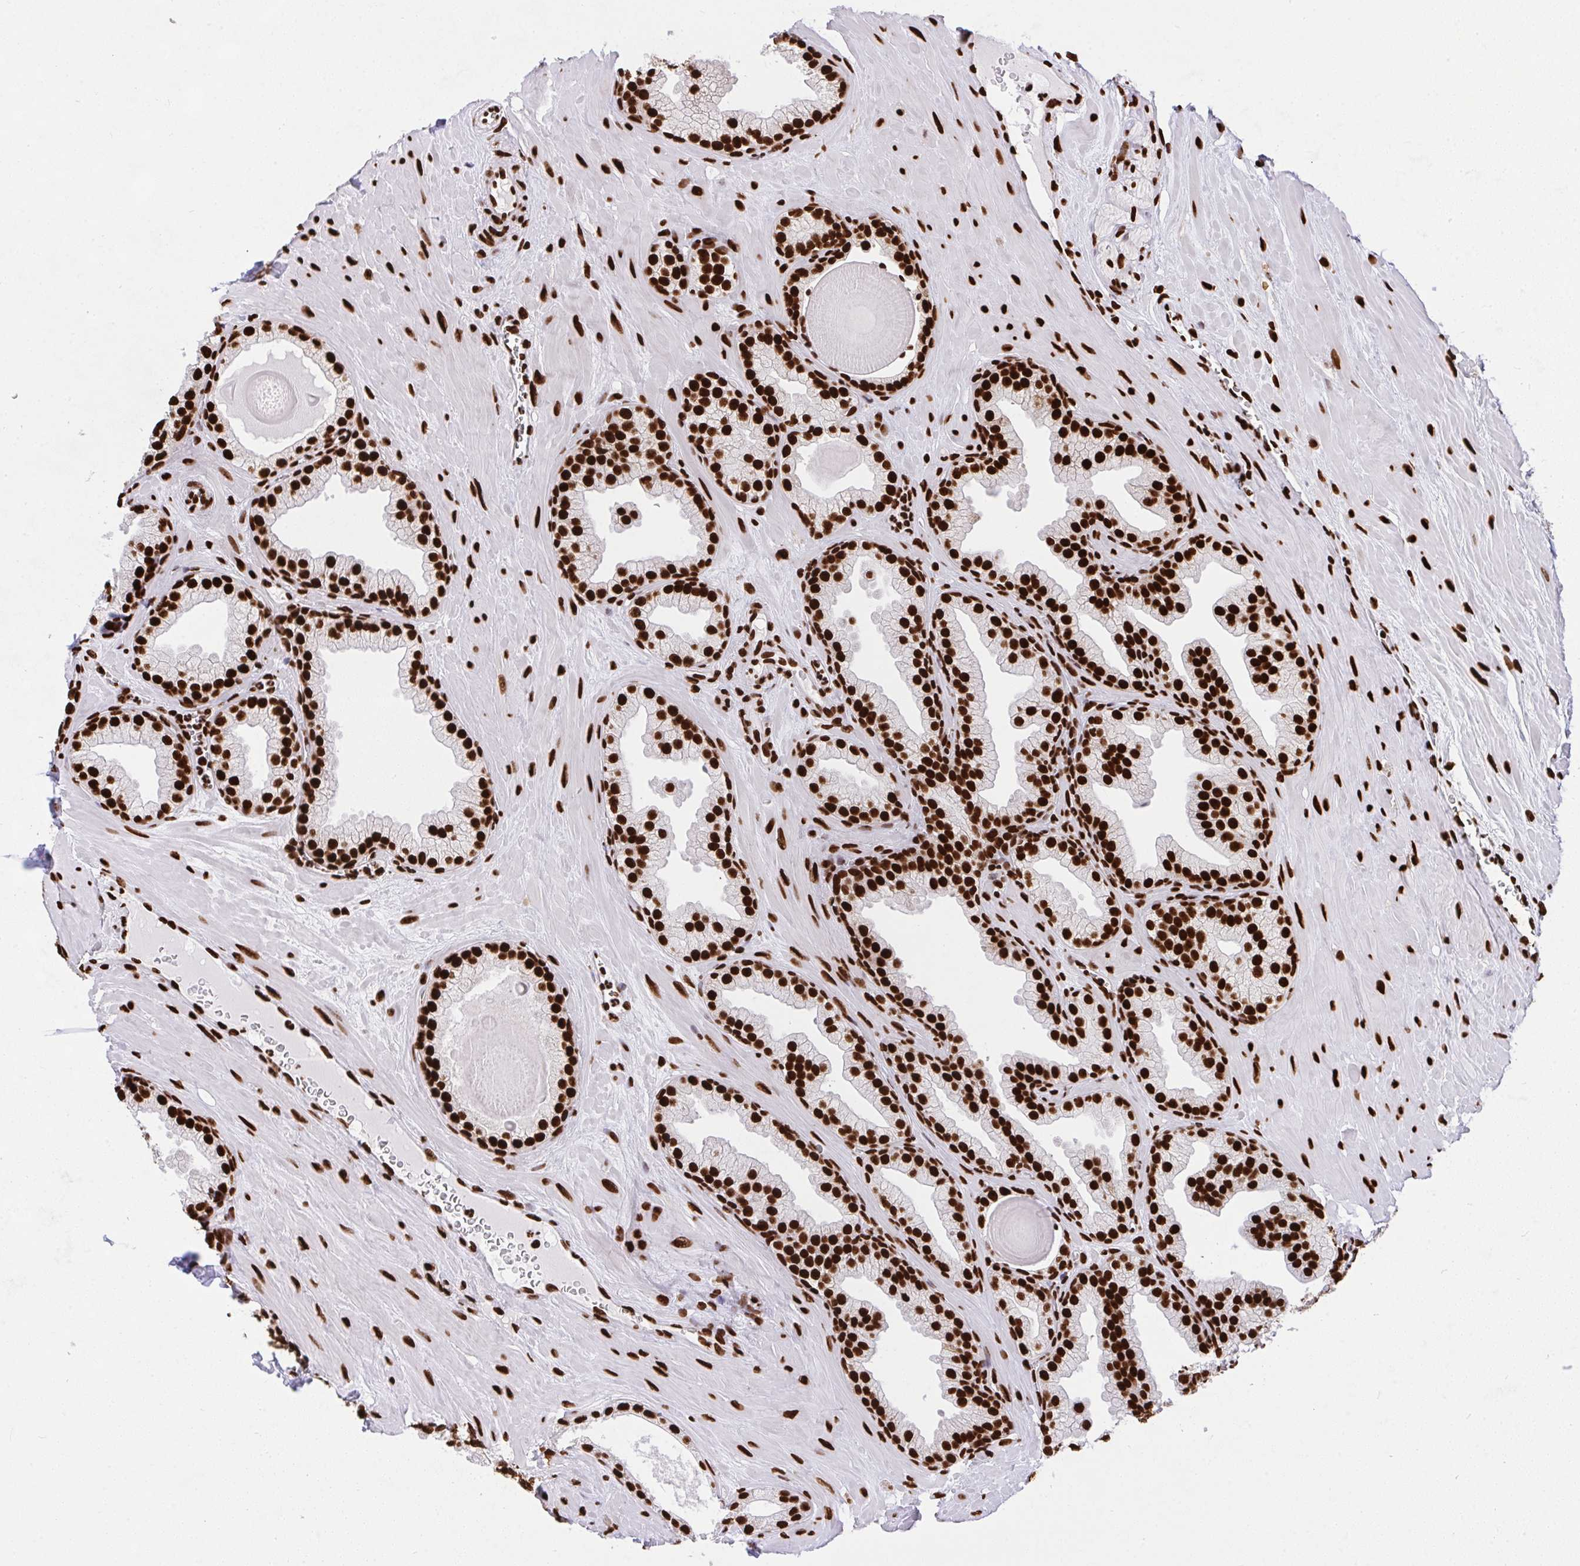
{"staining": {"intensity": "strong", "quantity": ">75%", "location": "nuclear"}, "tissue": "prostate", "cell_type": "Glandular cells", "image_type": "normal", "snomed": [{"axis": "morphology", "description": "Normal tissue, NOS"}, {"axis": "topography", "description": "Prostate"}, {"axis": "topography", "description": "Peripheral nerve tissue"}], "caption": "Protein expression analysis of unremarkable human prostate reveals strong nuclear expression in approximately >75% of glandular cells. (brown staining indicates protein expression, while blue staining denotes nuclei).", "gene": "HNRNPL", "patient": {"sex": "male", "age": 61}}